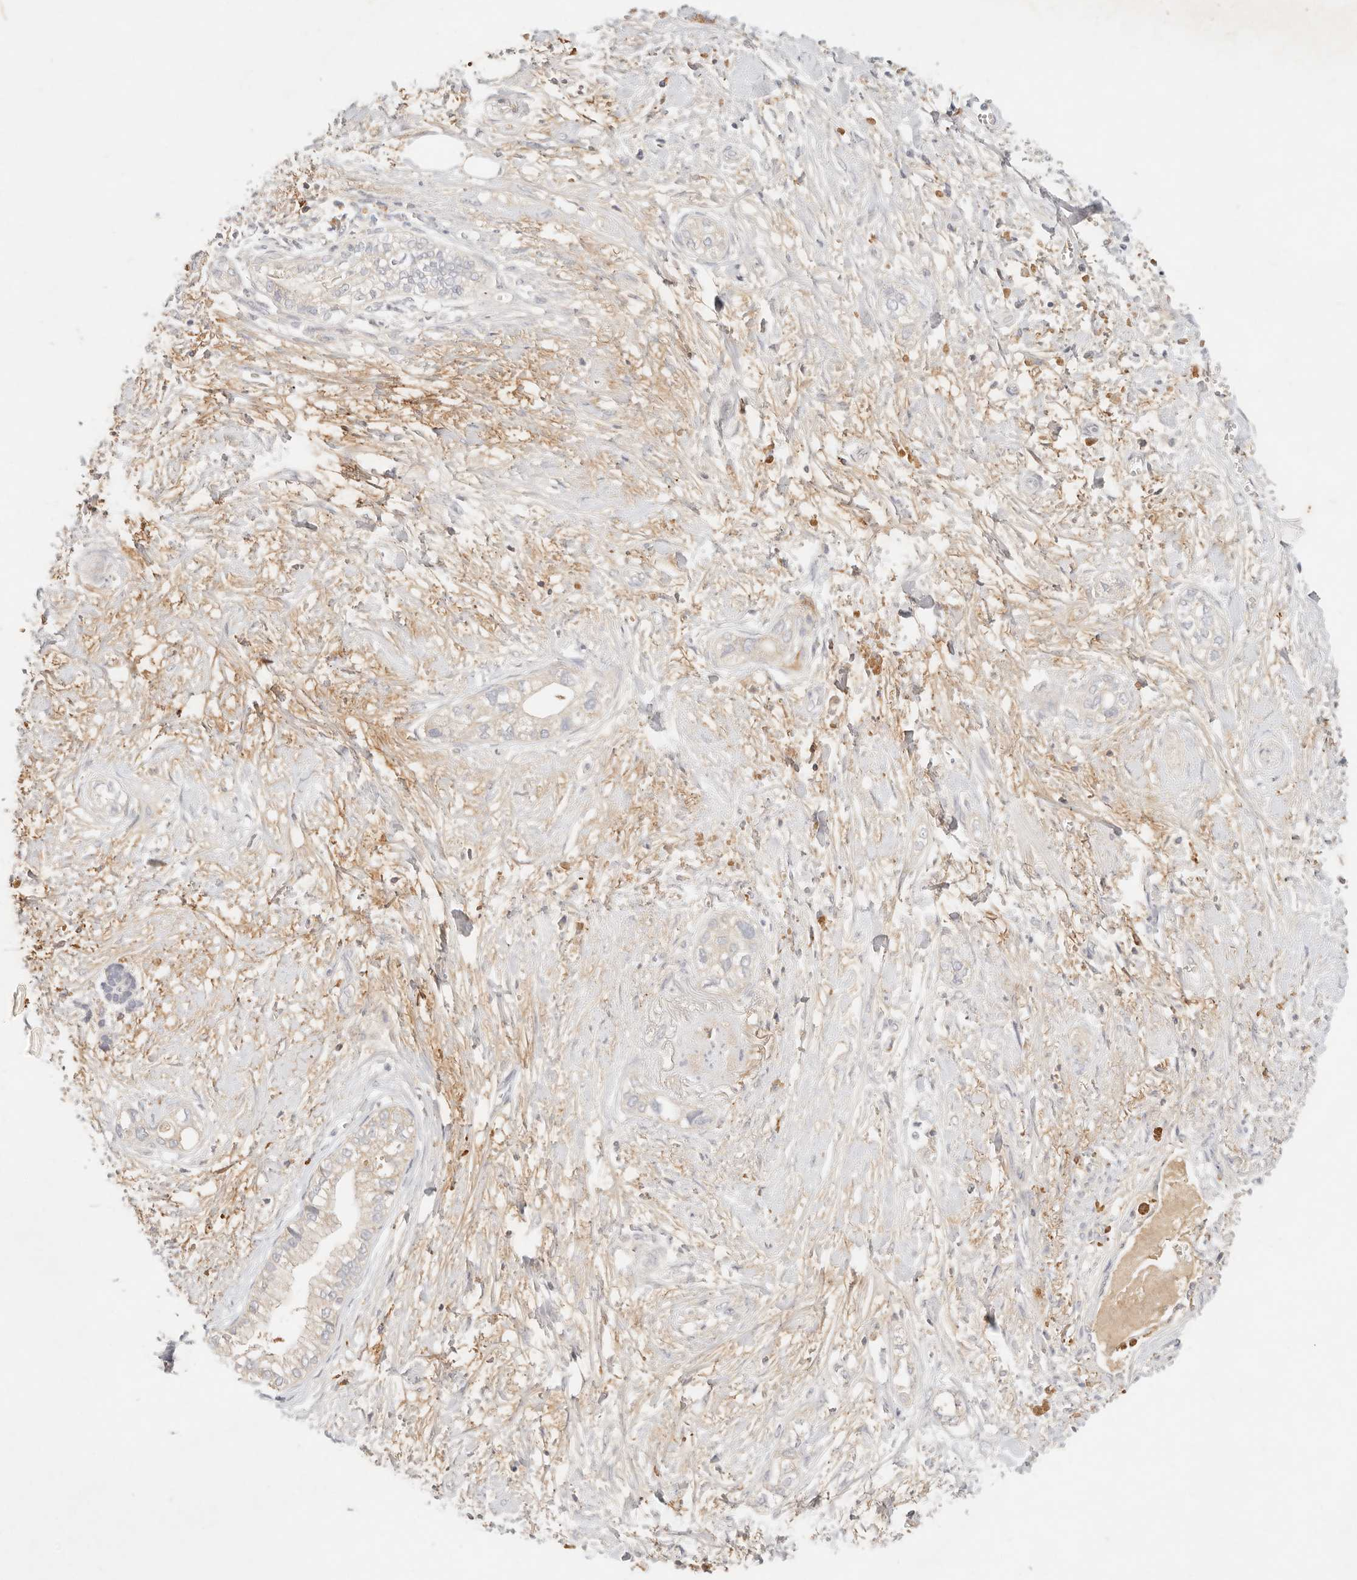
{"staining": {"intensity": "negative", "quantity": "none", "location": "none"}, "tissue": "pancreatic cancer", "cell_type": "Tumor cells", "image_type": "cancer", "snomed": [{"axis": "morphology", "description": "Adenocarcinoma, NOS"}, {"axis": "topography", "description": "Pancreas"}], "caption": "Immunohistochemistry (IHC) of human pancreatic cancer exhibits no staining in tumor cells. (DAB (3,3'-diaminobenzidine) immunohistochemistry (IHC) visualized using brightfield microscopy, high magnification).", "gene": "HK2", "patient": {"sex": "male", "age": 68}}